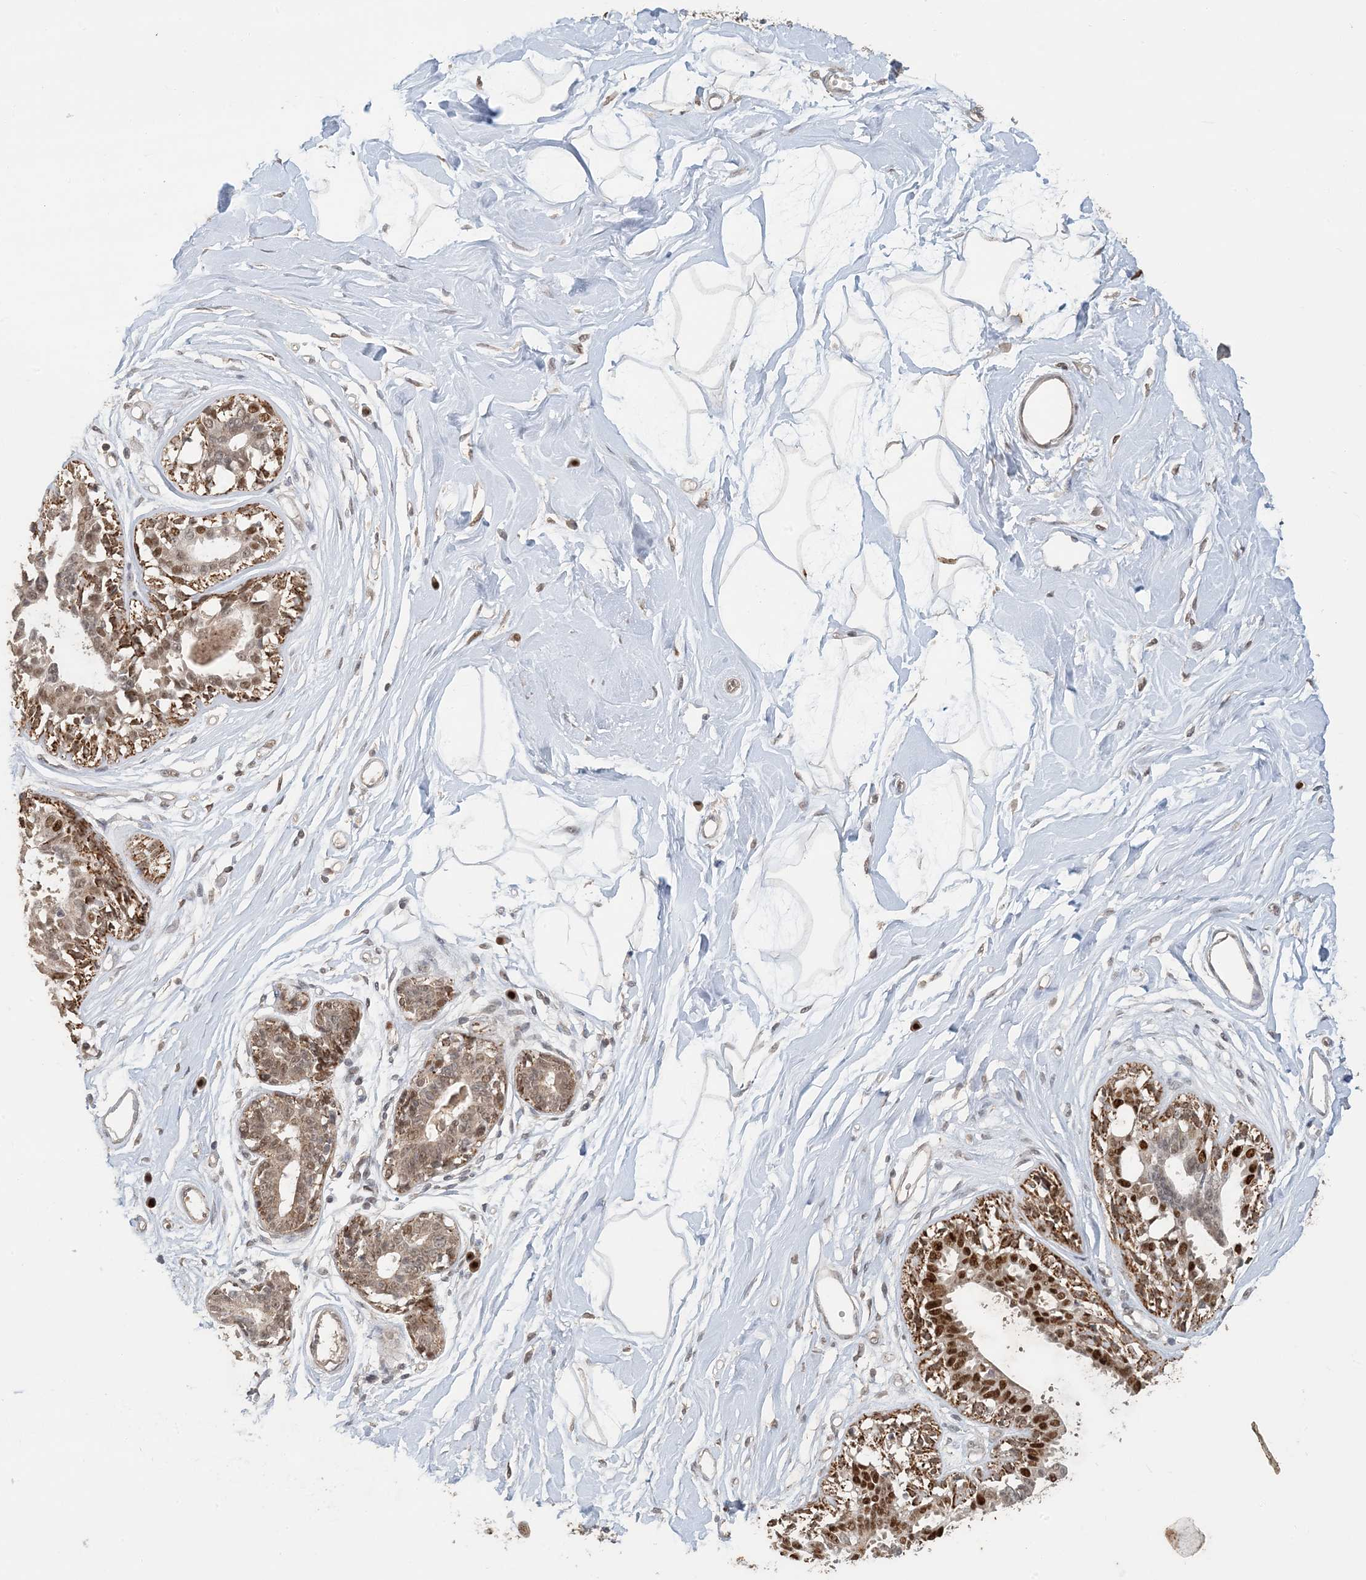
{"staining": {"intensity": "moderate", "quantity": ">75%", "location": "nuclear"}, "tissue": "breast", "cell_type": "Adipocytes", "image_type": "normal", "snomed": [{"axis": "morphology", "description": "Normal tissue, NOS"}, {"axis": "topography", "description": "Breast"}], "caption": "Protein expression analysis of normal human breast reveals moderate nuclear positivity in about >75% of adipocytes.", "gene": "ATP13A2", "patient": {"sex": "female", "age": 45}}